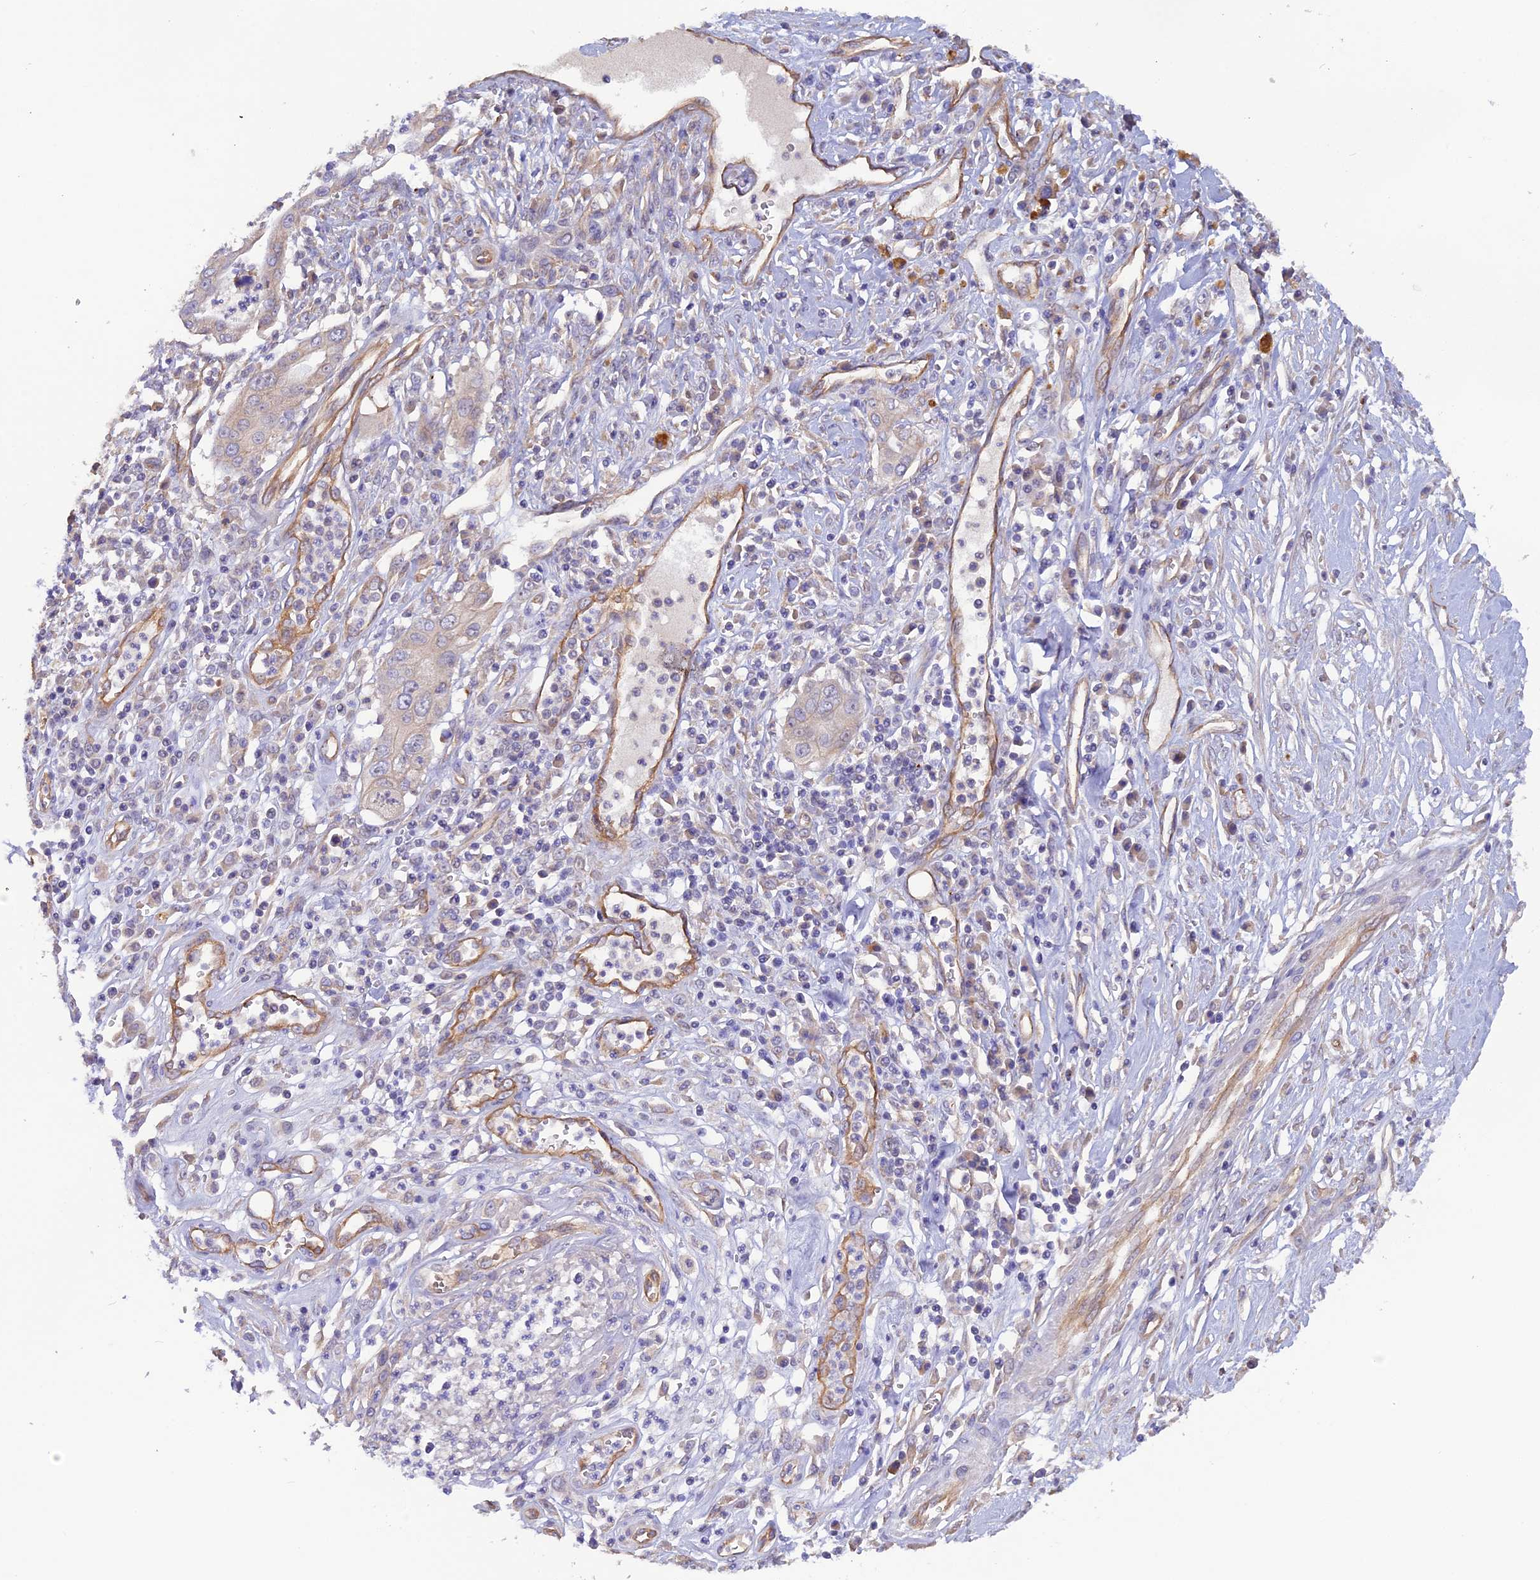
{"staining": {"intensity": "negative", "quantity": "none", "location": "none"}, "tissue": "pancreatic cancer", "cell_type": "Tumor cells", "image_type": "cancer", "snomed": [{"axis": "morphology", "description": "Adenocarcinoma, NOS"}, {"axis": "topography", "description": "Pancreas"}], "caption": "High magnification brightfield microscopy of pancreatic cancer stained with DAB (3,3'-diaminobenzidine) (brown) and counterstained with hematoxylin (blue): tumor cells show no significant expression.", "gene": "DUS3L", "patient": {"sex": "male", "age": 68}}